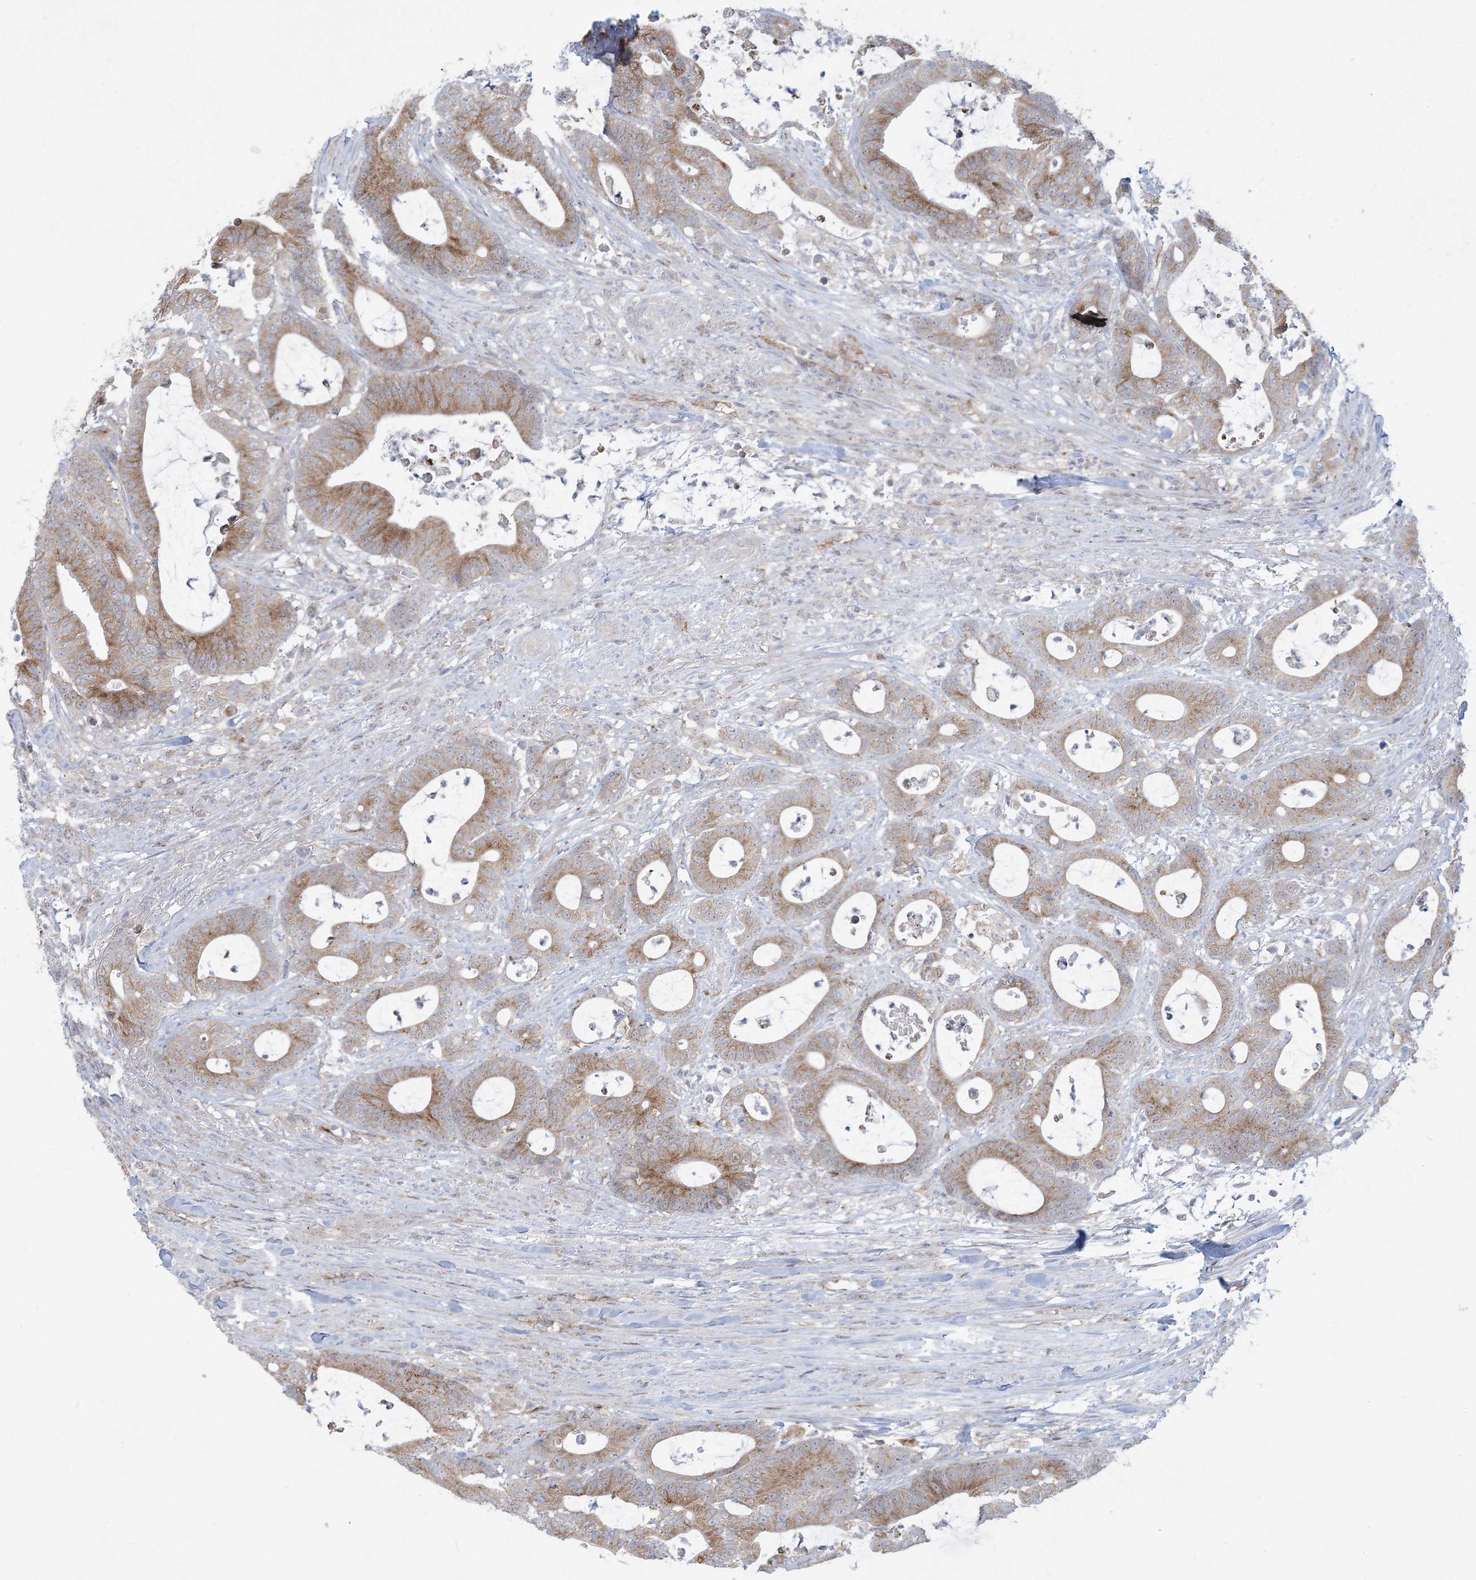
{"staining": {"intensity": "moderate", "quantity": ">75%", "location": "cytoplasmic/membranous"}, "tissue": "colorectal cancer", "cell_type": "Tumor cells", "image_type": "cancer", "snomed": [{"axis": "morphology", "description": "Adenocarcinoma, NOS"}, {"axis": "topography", "description": "Colon"}], "caption": "Protein analysis of colorectal adenocarcinoma tissue shows moderate cytoplasmic/membranous positivity in approximately >75% of tumor cells.", "gene": "SLAMF9", "patient": {"sex": "female", "age": 84}}